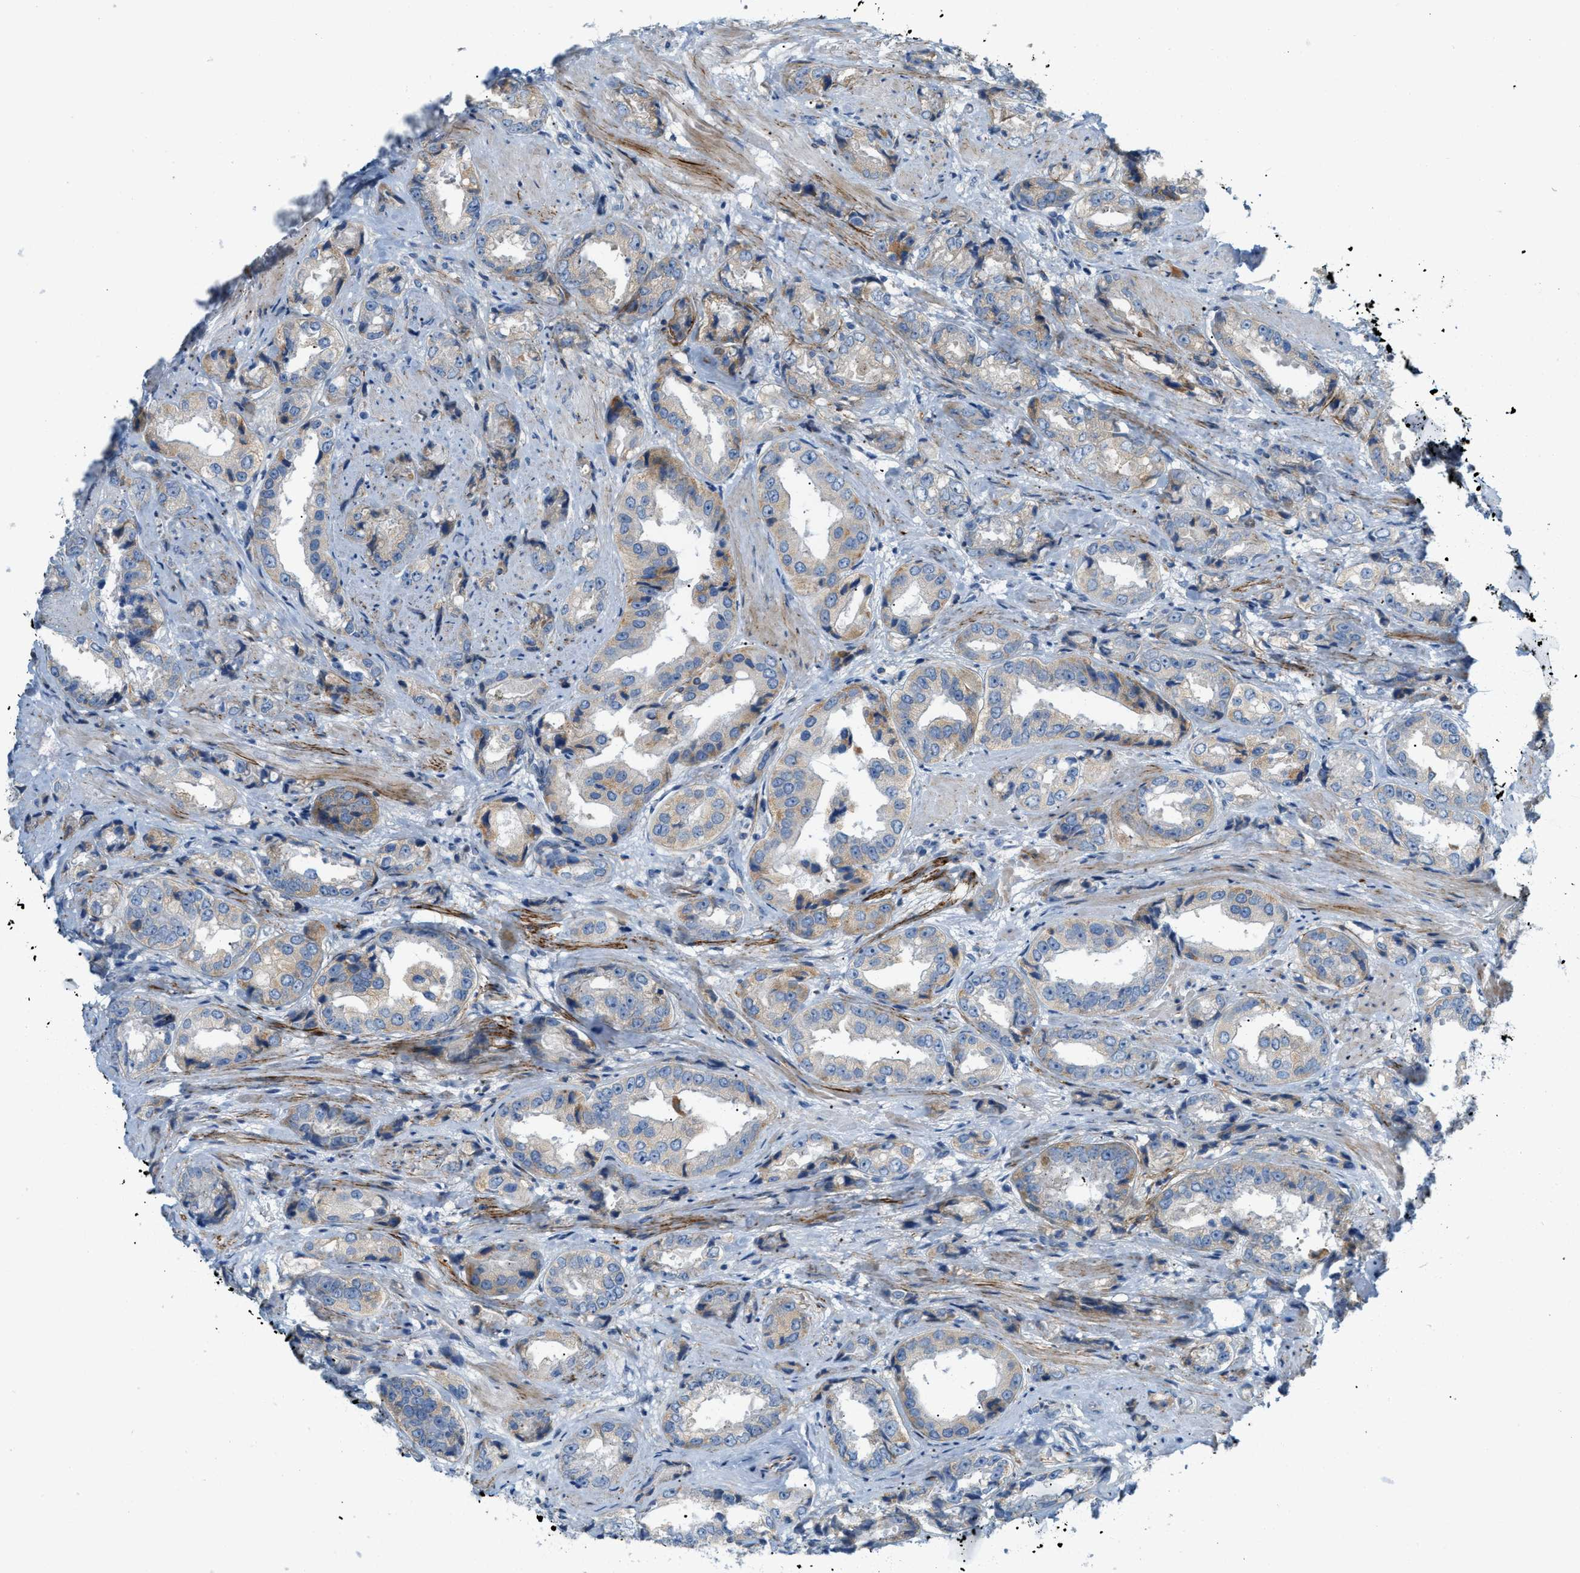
{"staining": {"intensity": "weak", "quantity": "<25%", "location": "cytoplasmic/membranous"}, "tissue": "prostate cancer", "cell_type": "Tumor cells", "image_type": "cancer", "snomed": [{"axis": "morphology", "description": "Adenocarcinoma, High grade"}, {"axis": "topography", "description": "Prostate"}], "caption": "IHC photomicrograph of prostate cancer stained for a protein (brown), which exhibits no staining in tumor cells.", "gene": "LMBRD1", "patient": {"sex": "male", "age": 61}}